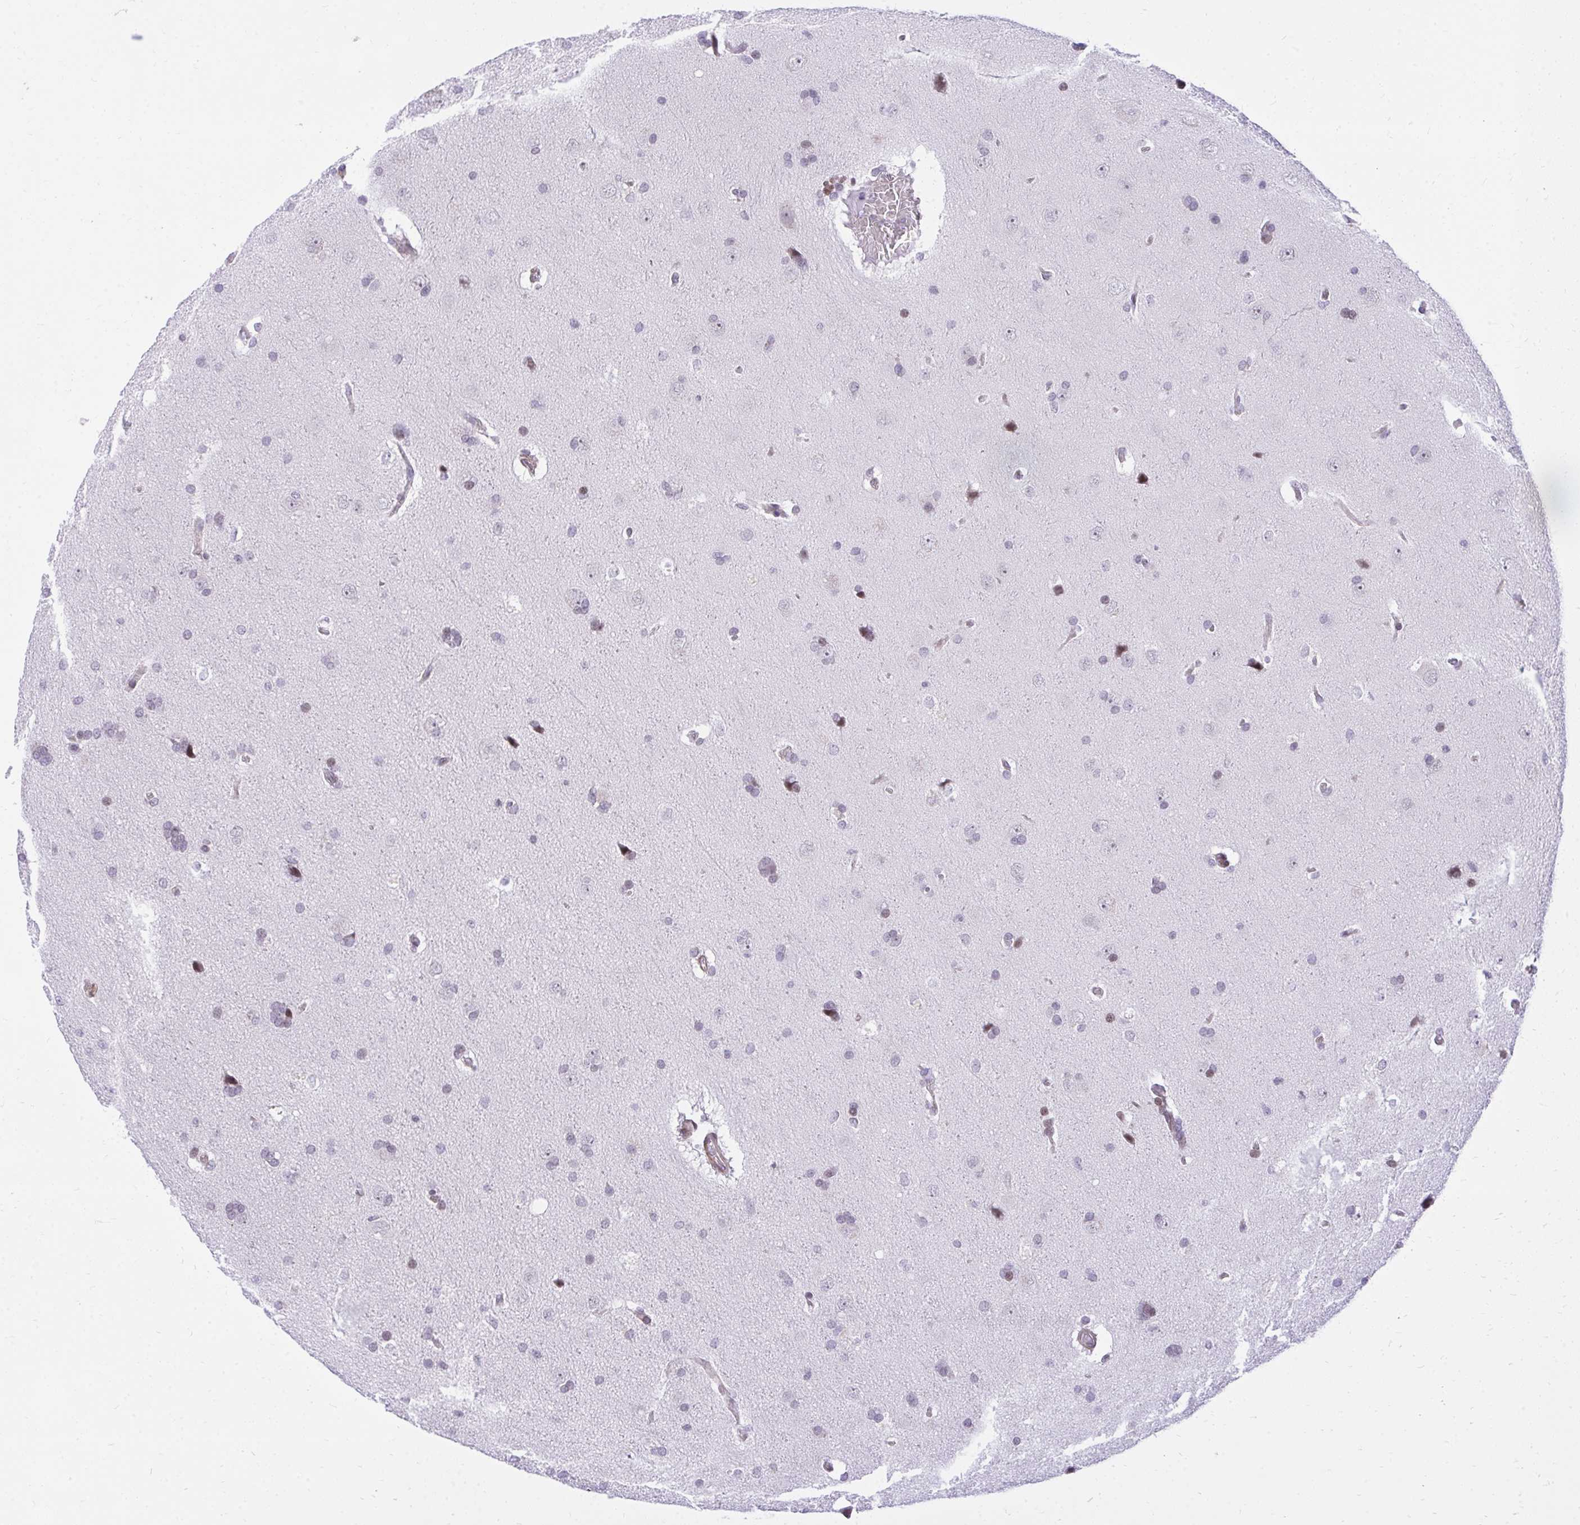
{"staining": {"intensity": "negative", "quantity": "none", "location": "none"}, "tissue": "glioma", "cell_type": "Tumor cells", "image_type": "cancer", "snomed": [{"axis": "morphology", "description": "Glioma, malignant, Low grade"}, {"axis": "topography", "description": "Brain"}], "caption": "The histopathology image shows no staining of tumor cells in malignant glioma (low-grade). (Immunohistochemistry (ihc), brightfield microscopy, high magnification).", "gene": "KCNN4", "patient": {"sex": "female", "age": 54}}